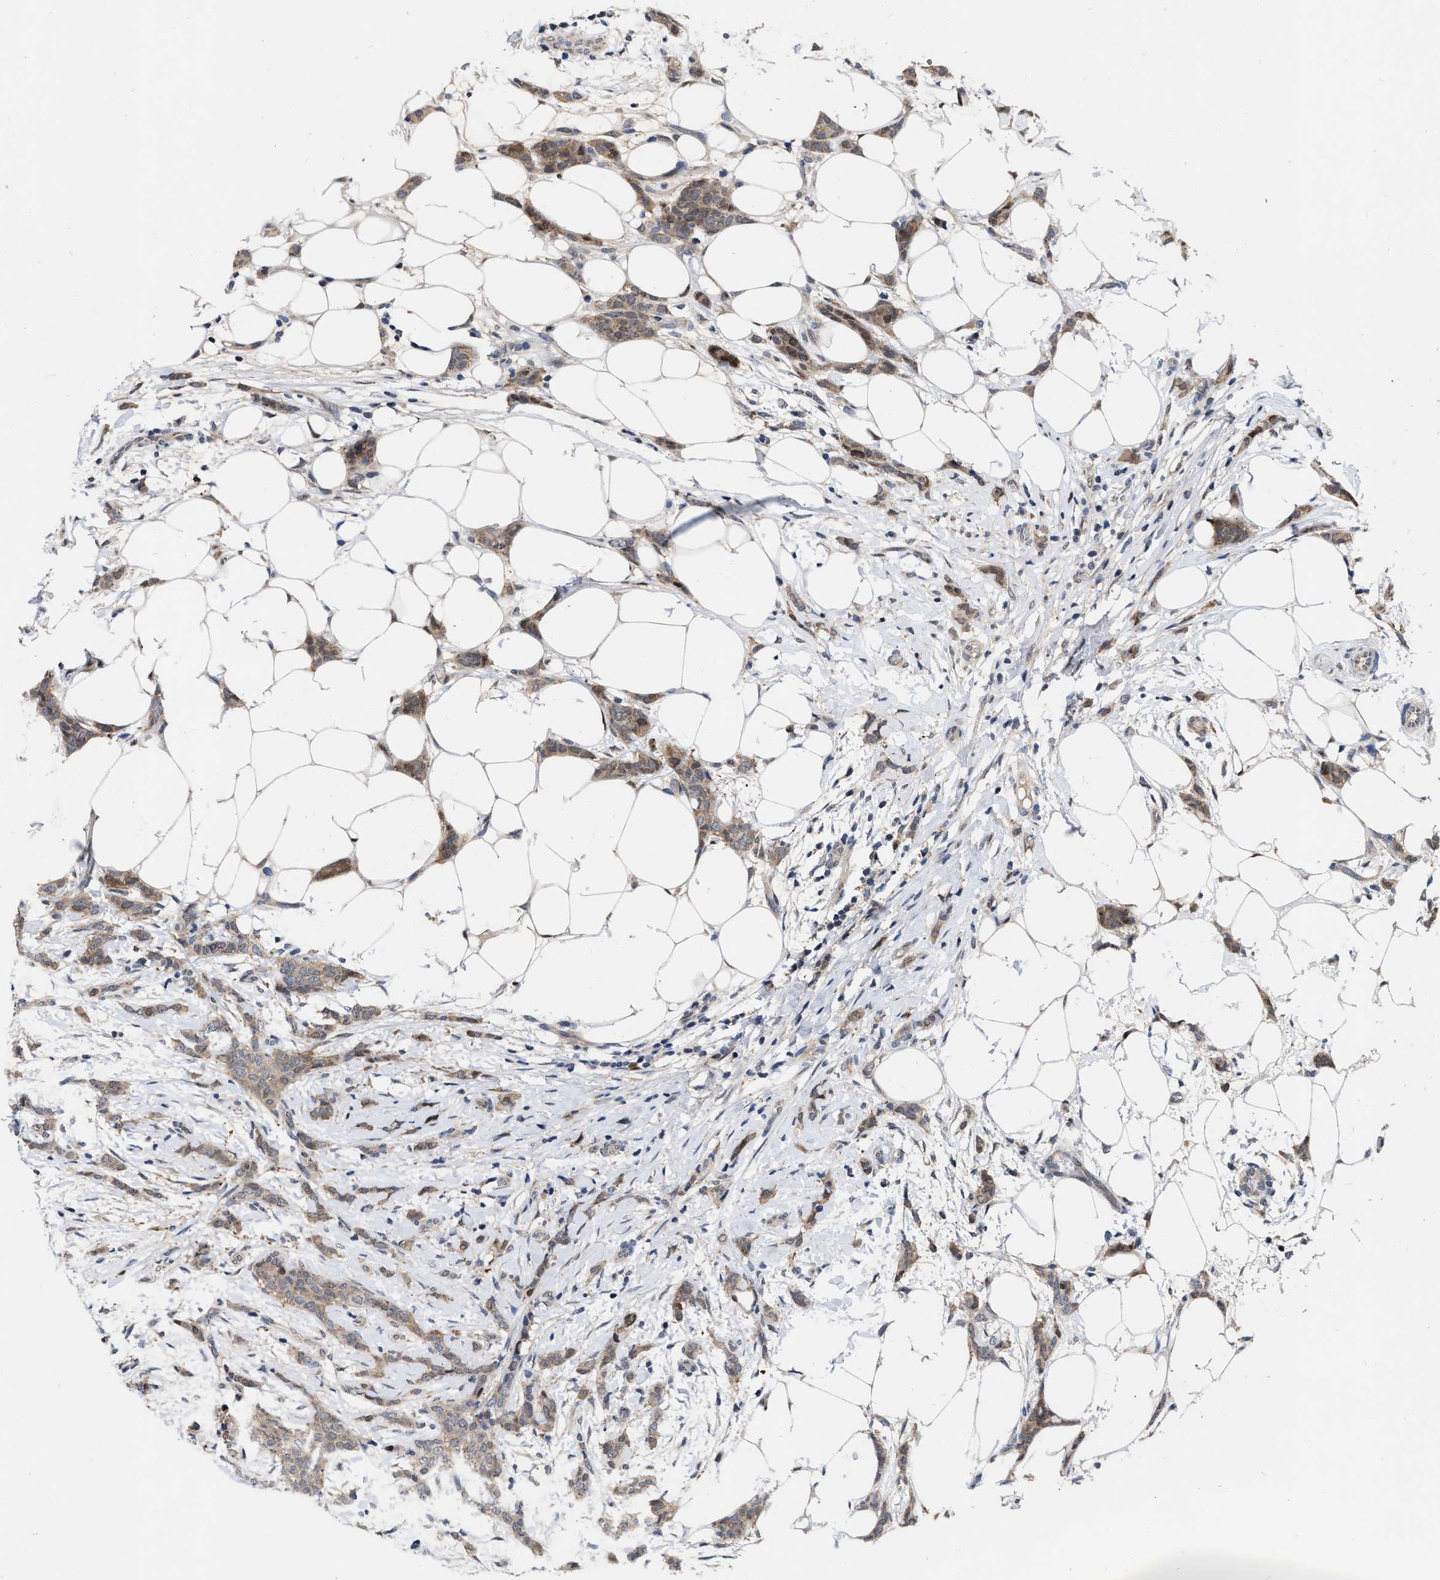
{"staining": {"intensity": "weak", "quantity": ">75%", "location": "cytoplasmic/membranous"}, "tissue": "breast cancer", "cell_type": "Tumor cells", "image_type": "cancer", "snomed": [{"axis": "morphology", "description": "Lobular carcinoma"}, {"axis": "topography", "description": "Skin"}, {"axis": "topography", "description": "Breast"}], "caption": "High-magnification brightfield microscopy of breast cancer stained with DAB (brown) and counterstained with hematoxylin (blue). tumor cells exhibit weak cytoplasmic/membranous expression is identified in approximately>75% of cells.", "gene": "MDM4", "patient": {"sex": "female", "age": 46}}